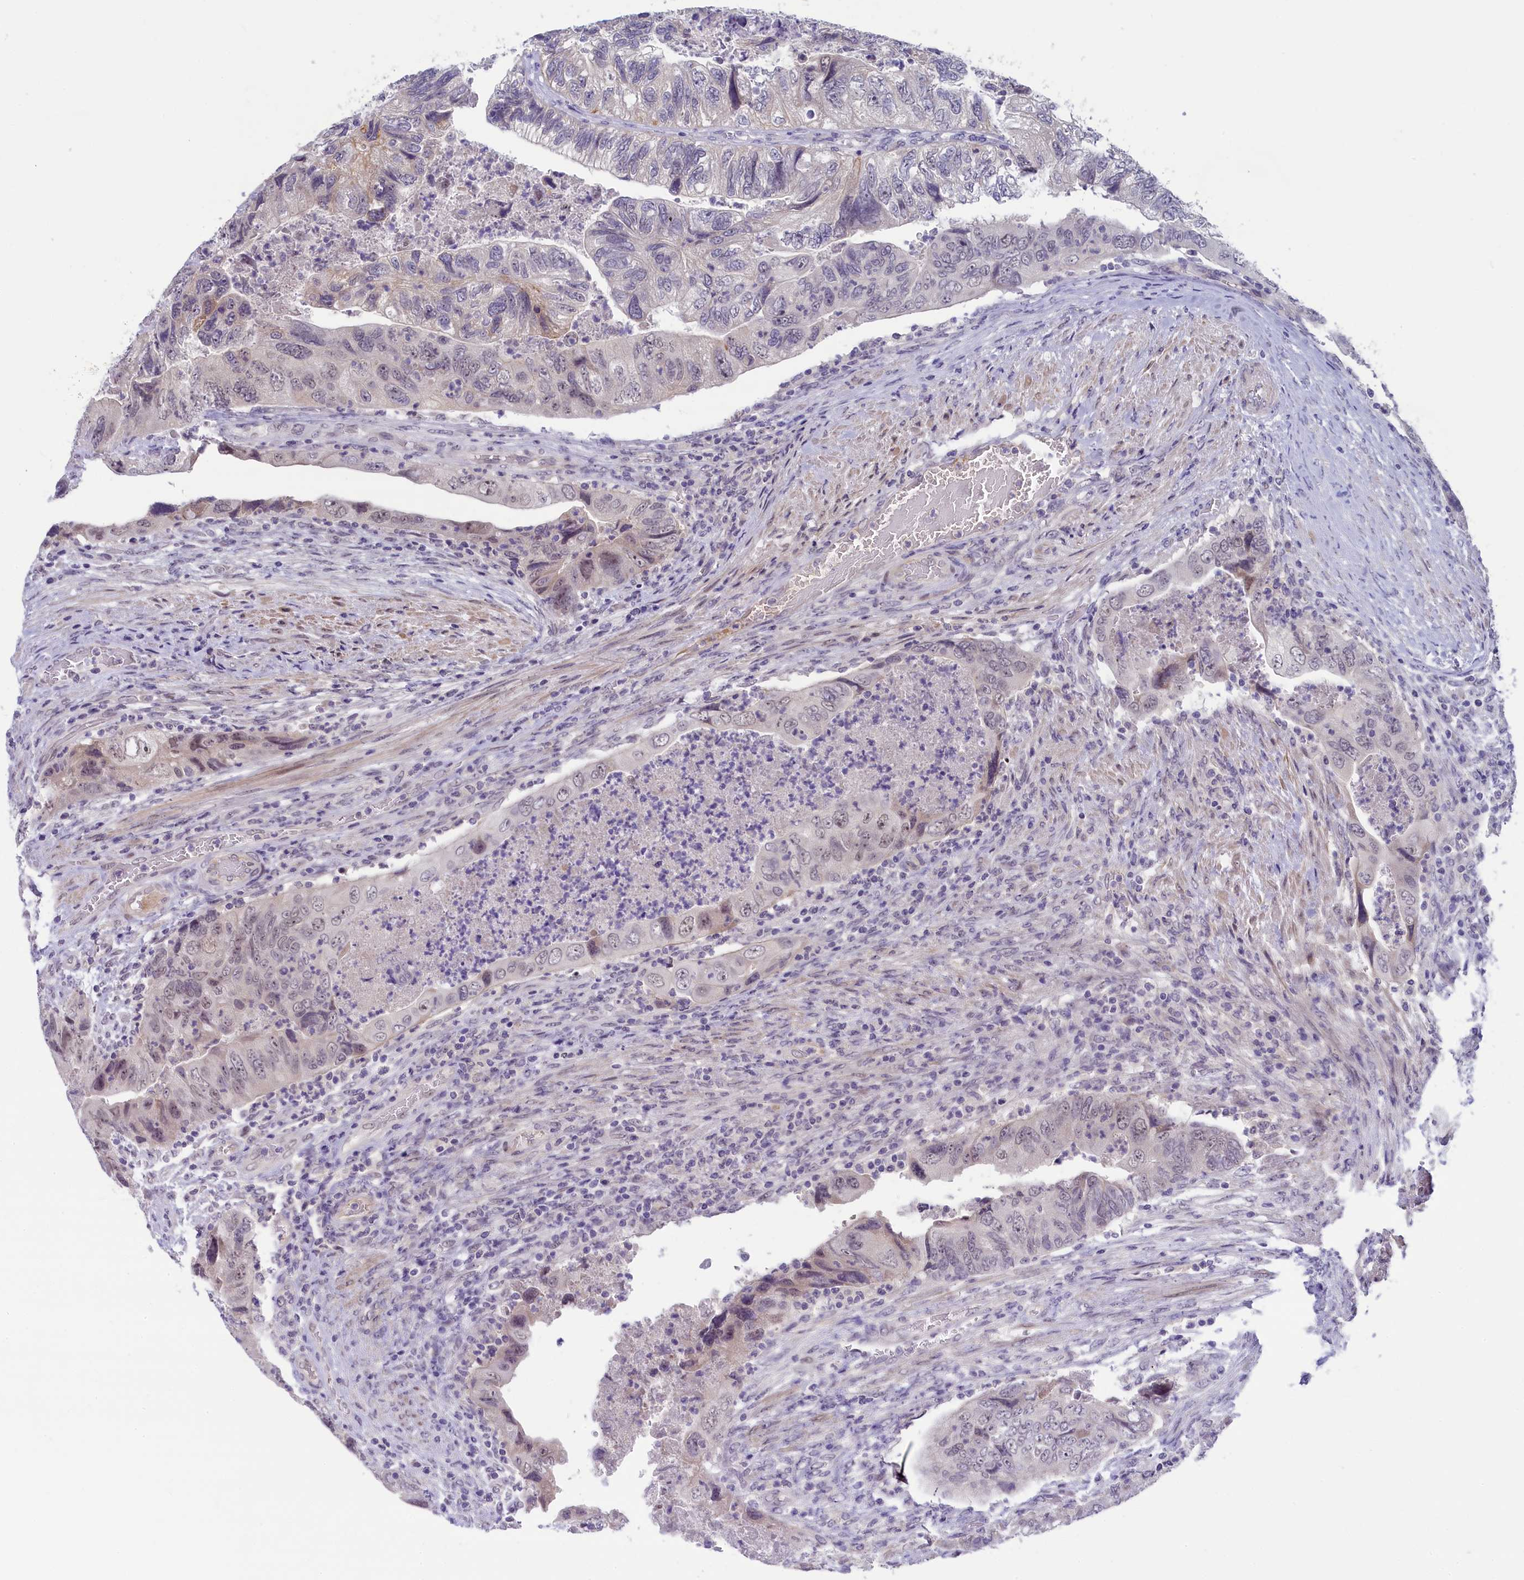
{"staining": {"intensity": "weak", "quantity": "<25%", "location": "nuclear"}, "tissue": "colorectal cancer", "cell_type": "Tumor cells", "image_type": "cancer", "snomed": [{"axis": "morphology", "description": "Adenocarcinoma, NOS"}, {"axis": "topography", "description": "Rectum"}], "caption": "Tumor cells are negative for protein expression in human colorectal cancer.", "gene": "CRAMP1", "patient": {"sex": "male", "age": 63}}